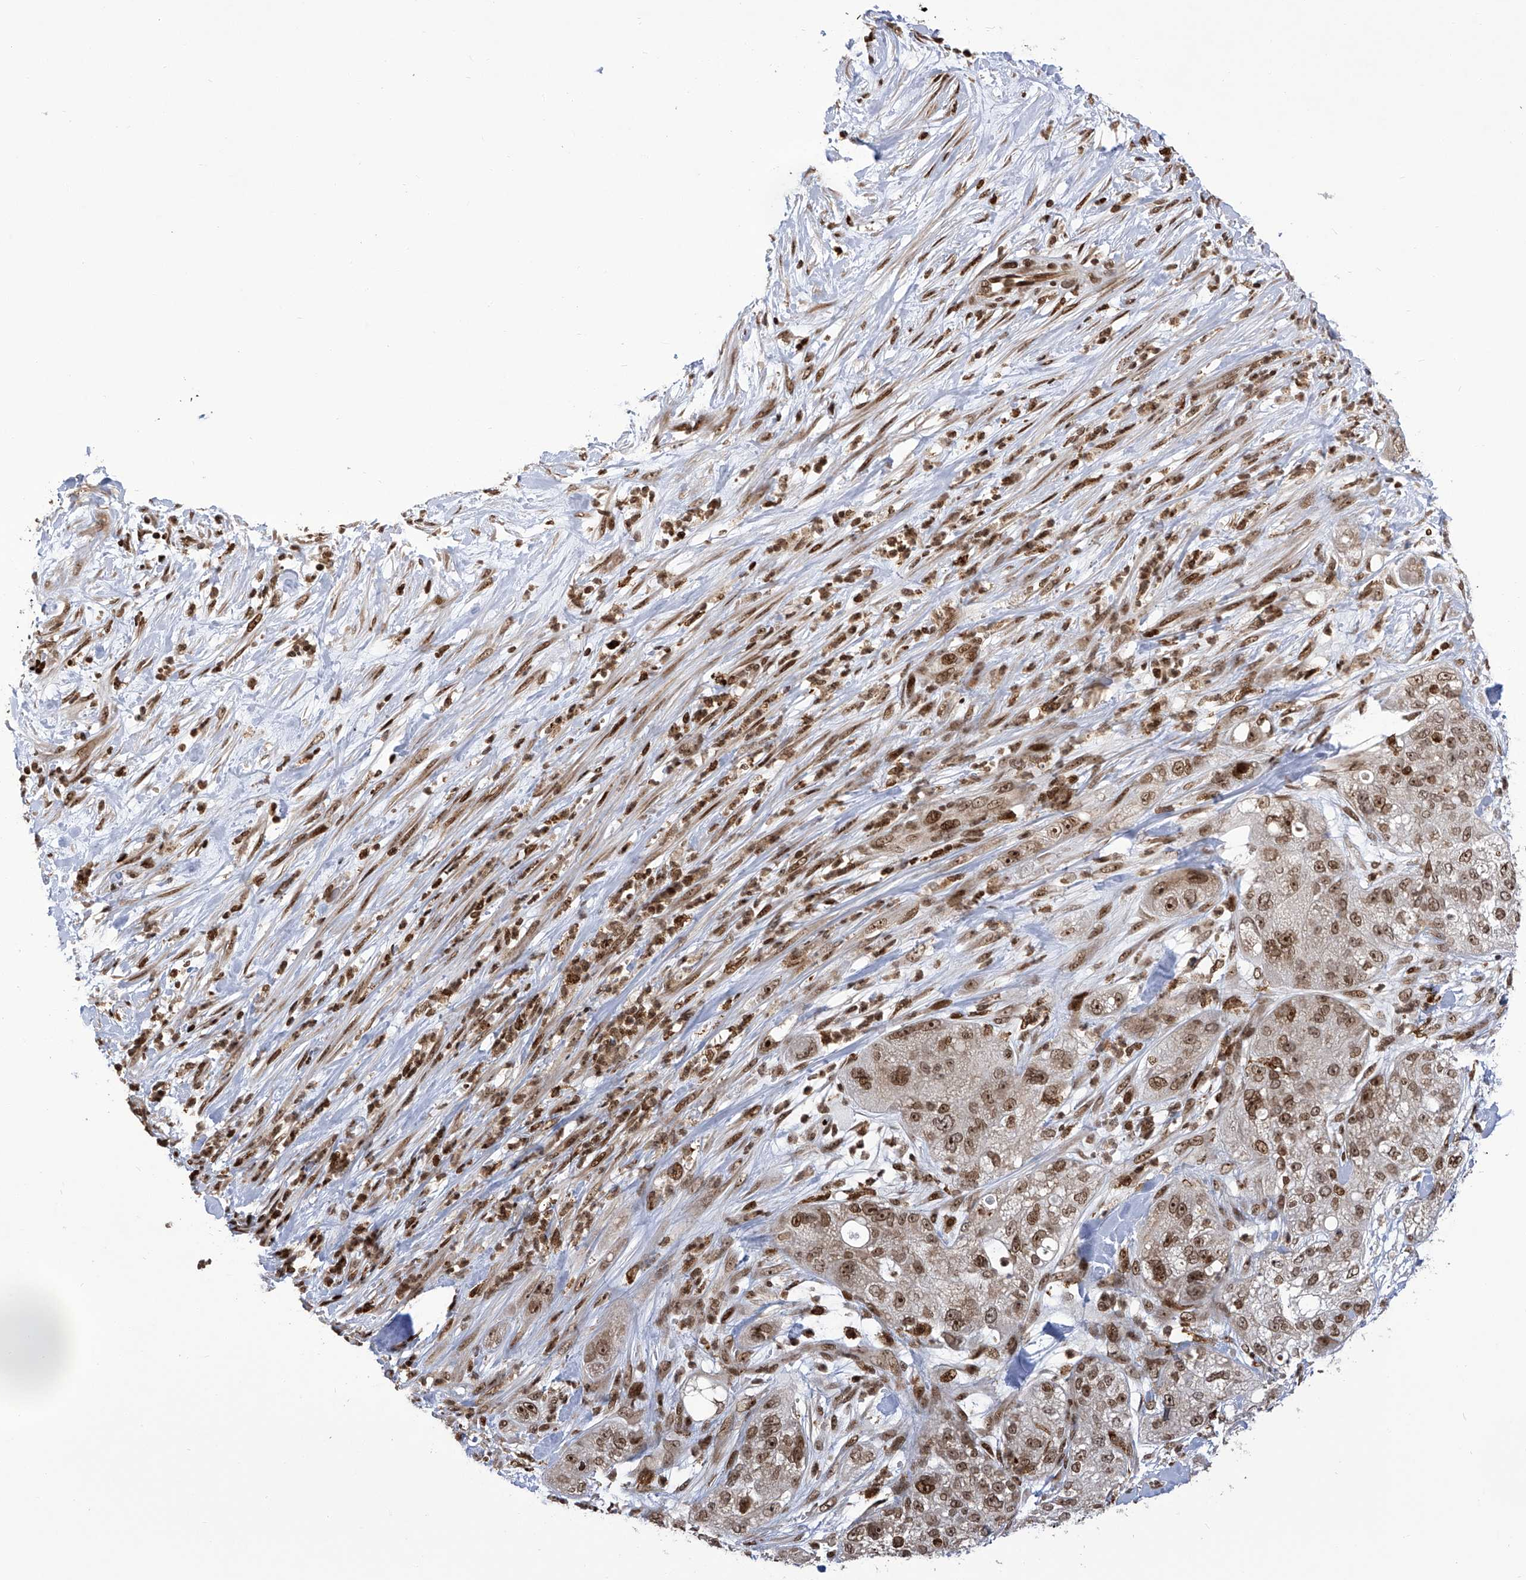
{"staining": {"intensity": "moderate", "quantity": ">75%", "location": "nuclear"}, "tissue": "pancreatic cancer", "cell_type": "Tumor cells", "image_type": "cancer", "snomed": [{"axis": "morphology", "description": "Adenocarcinoma, NOS"}, {"axis": "topography", "description": "Pancreas"}], "caption": "This is a photomicrograph of immunohistochemistry staining of pancreatic cancer, which shows moderate positivity in the nuclear of tumor cells.", "gene": "PAK1IP1", "patient": {"sex": "female", "age": 78}}